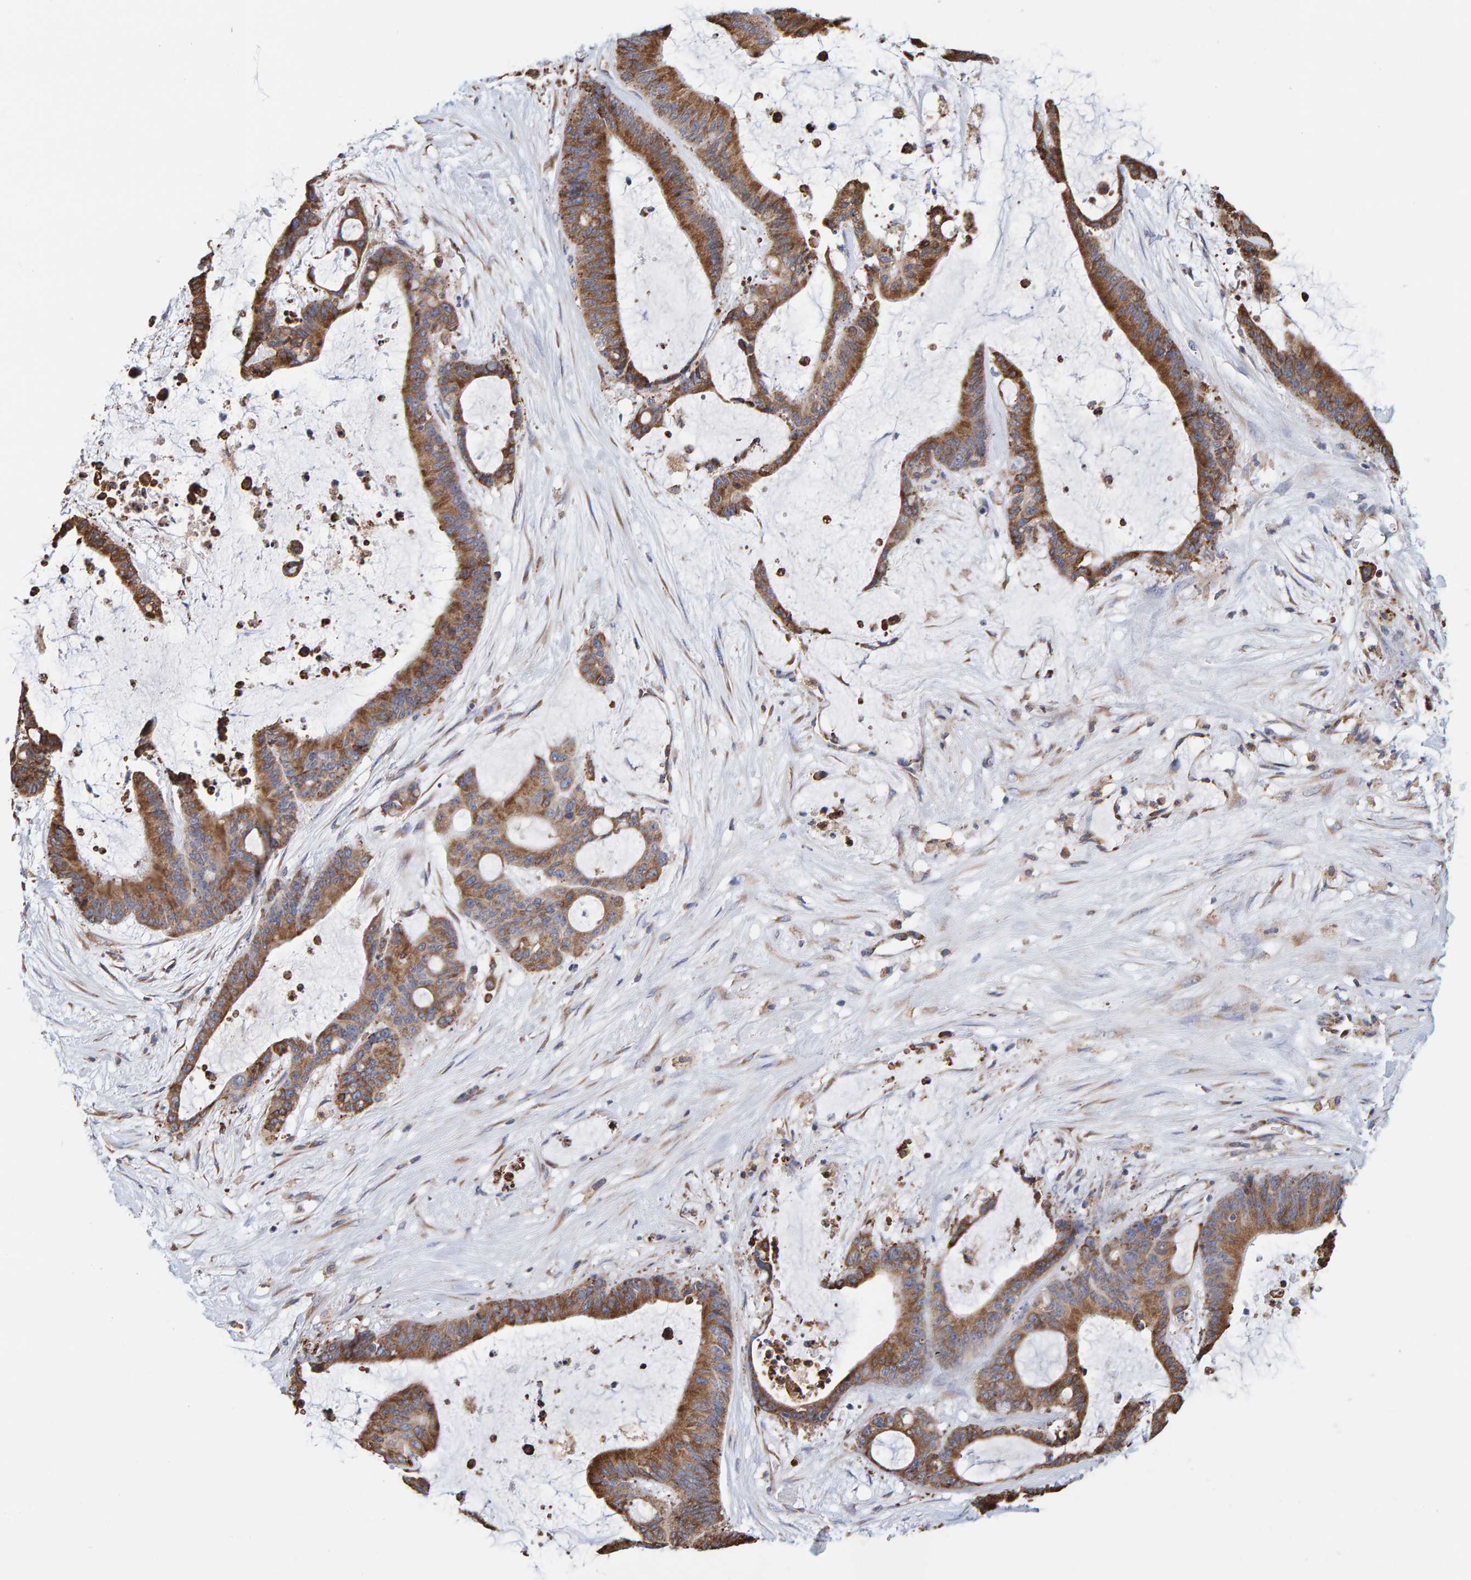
{"staining": {"intensity": "moderate", "quantity": ">75%", "location": "cytoplasmic/membranous"}, "tissue": "liver cancer", "cell_type": "Tumor cells", "image_type": "cancer", "snomed": [{"axis": "morphology", "description": "Cholangiocarcinoma"}, {"axis": "topography", "description": "Liver"}], "caption": "Moderate cytoplasmic/membranous staining for a protein is identified in approximately >75% of tumor cells of cholangiocarcinoma (liver) using immunohistochemistry (IHC).", "gene": "SGPL1", "patient": {"sex": "female", "age": 73}}